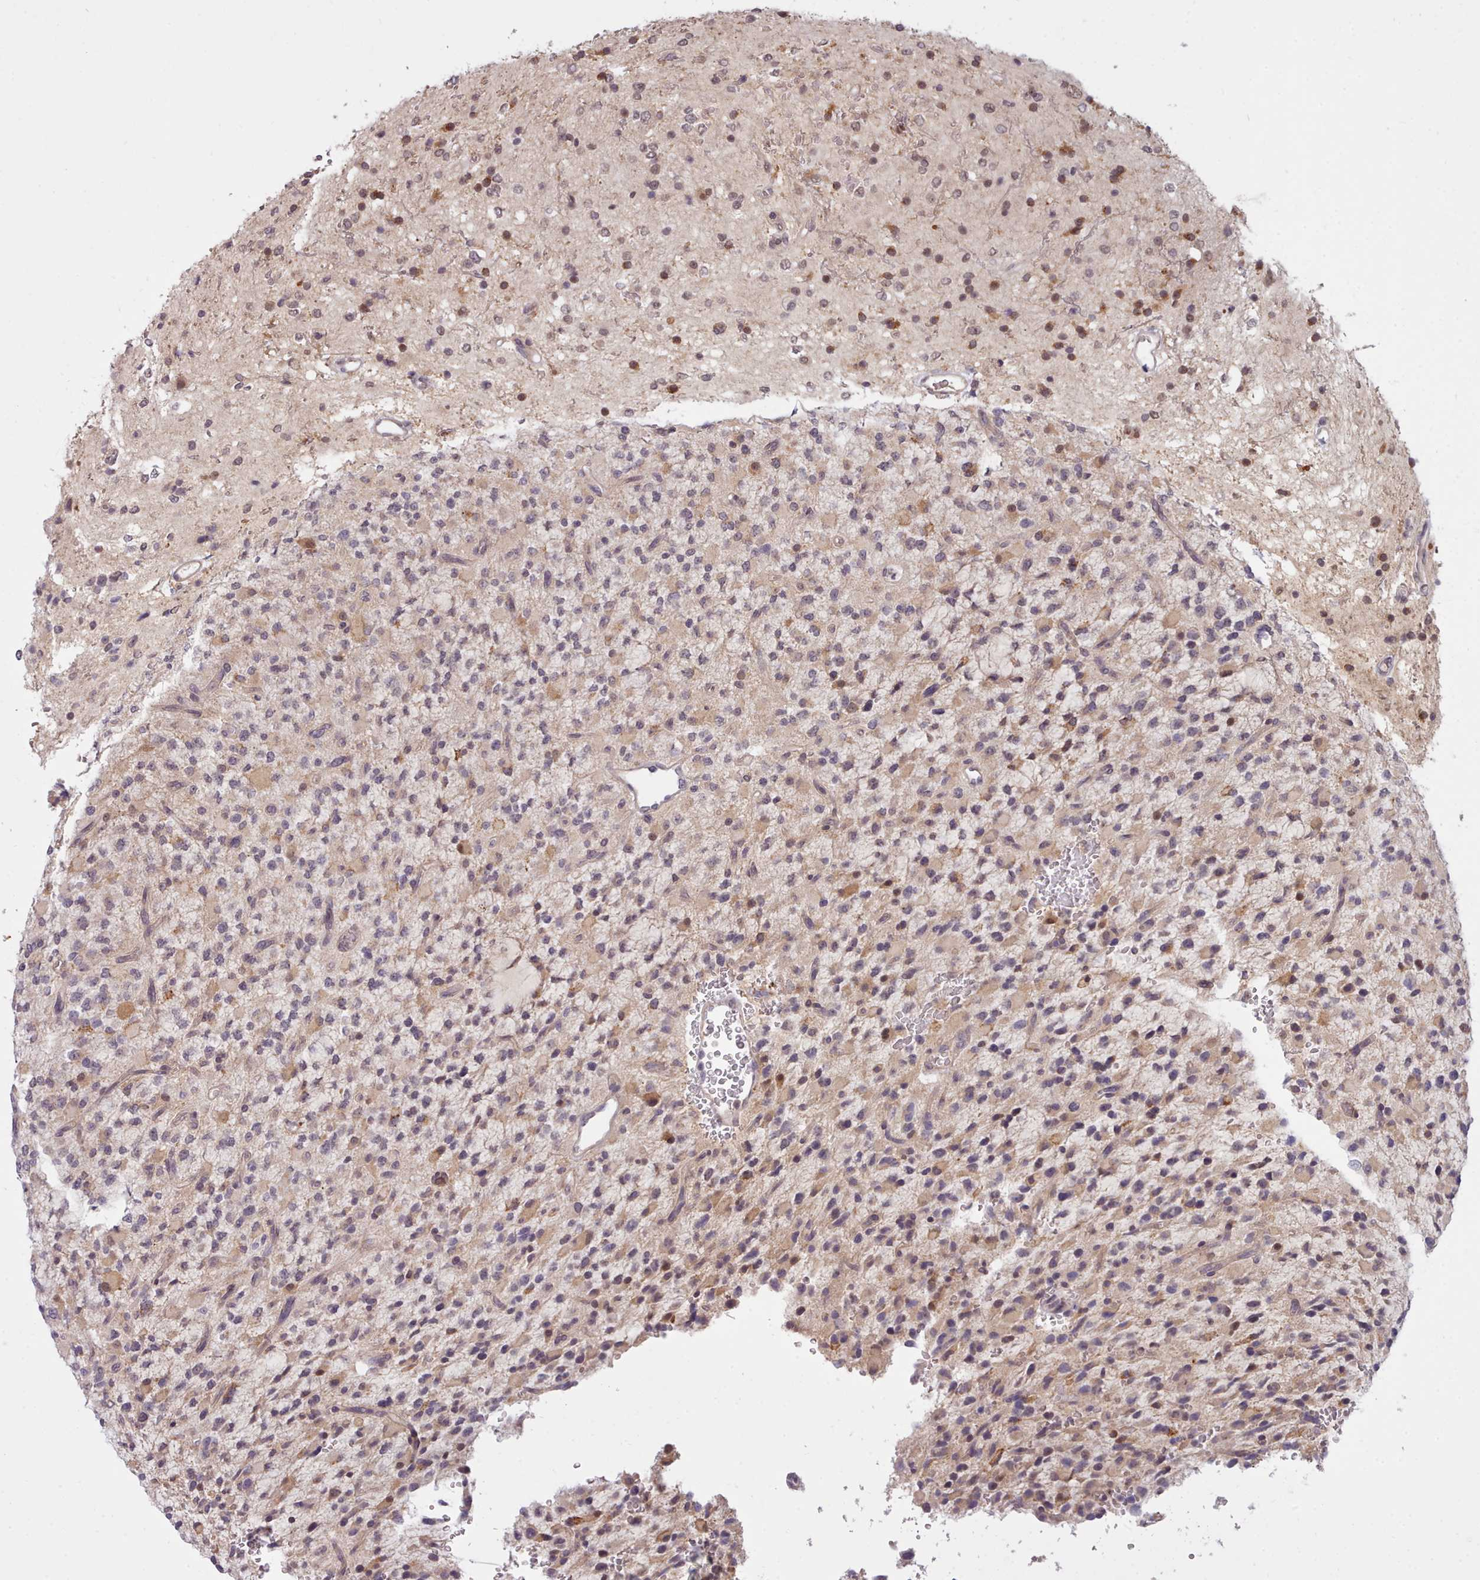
{"staining": {"intensity": "weak", "quantity": ">75%", "location": "cytoplasmic/membranous,nuclear"}, "tissue": "glioma", "cell_type": "Tumor cells", "image_type": "cancer", "snomed": [{"axis": "morphology", "description": "Glioma, malignant, High grade"}, {"axis": "topography", "description": "Brain"}], "caption": "This photomicrograph demonstrates immunohistochemistry staining of glioma, with low weak cytoplasmic/membranous and nuclear positivity in about >75% of tumor cells.", "gene": "ARL17A", "patient": {"sex": "male", "age": 34}}